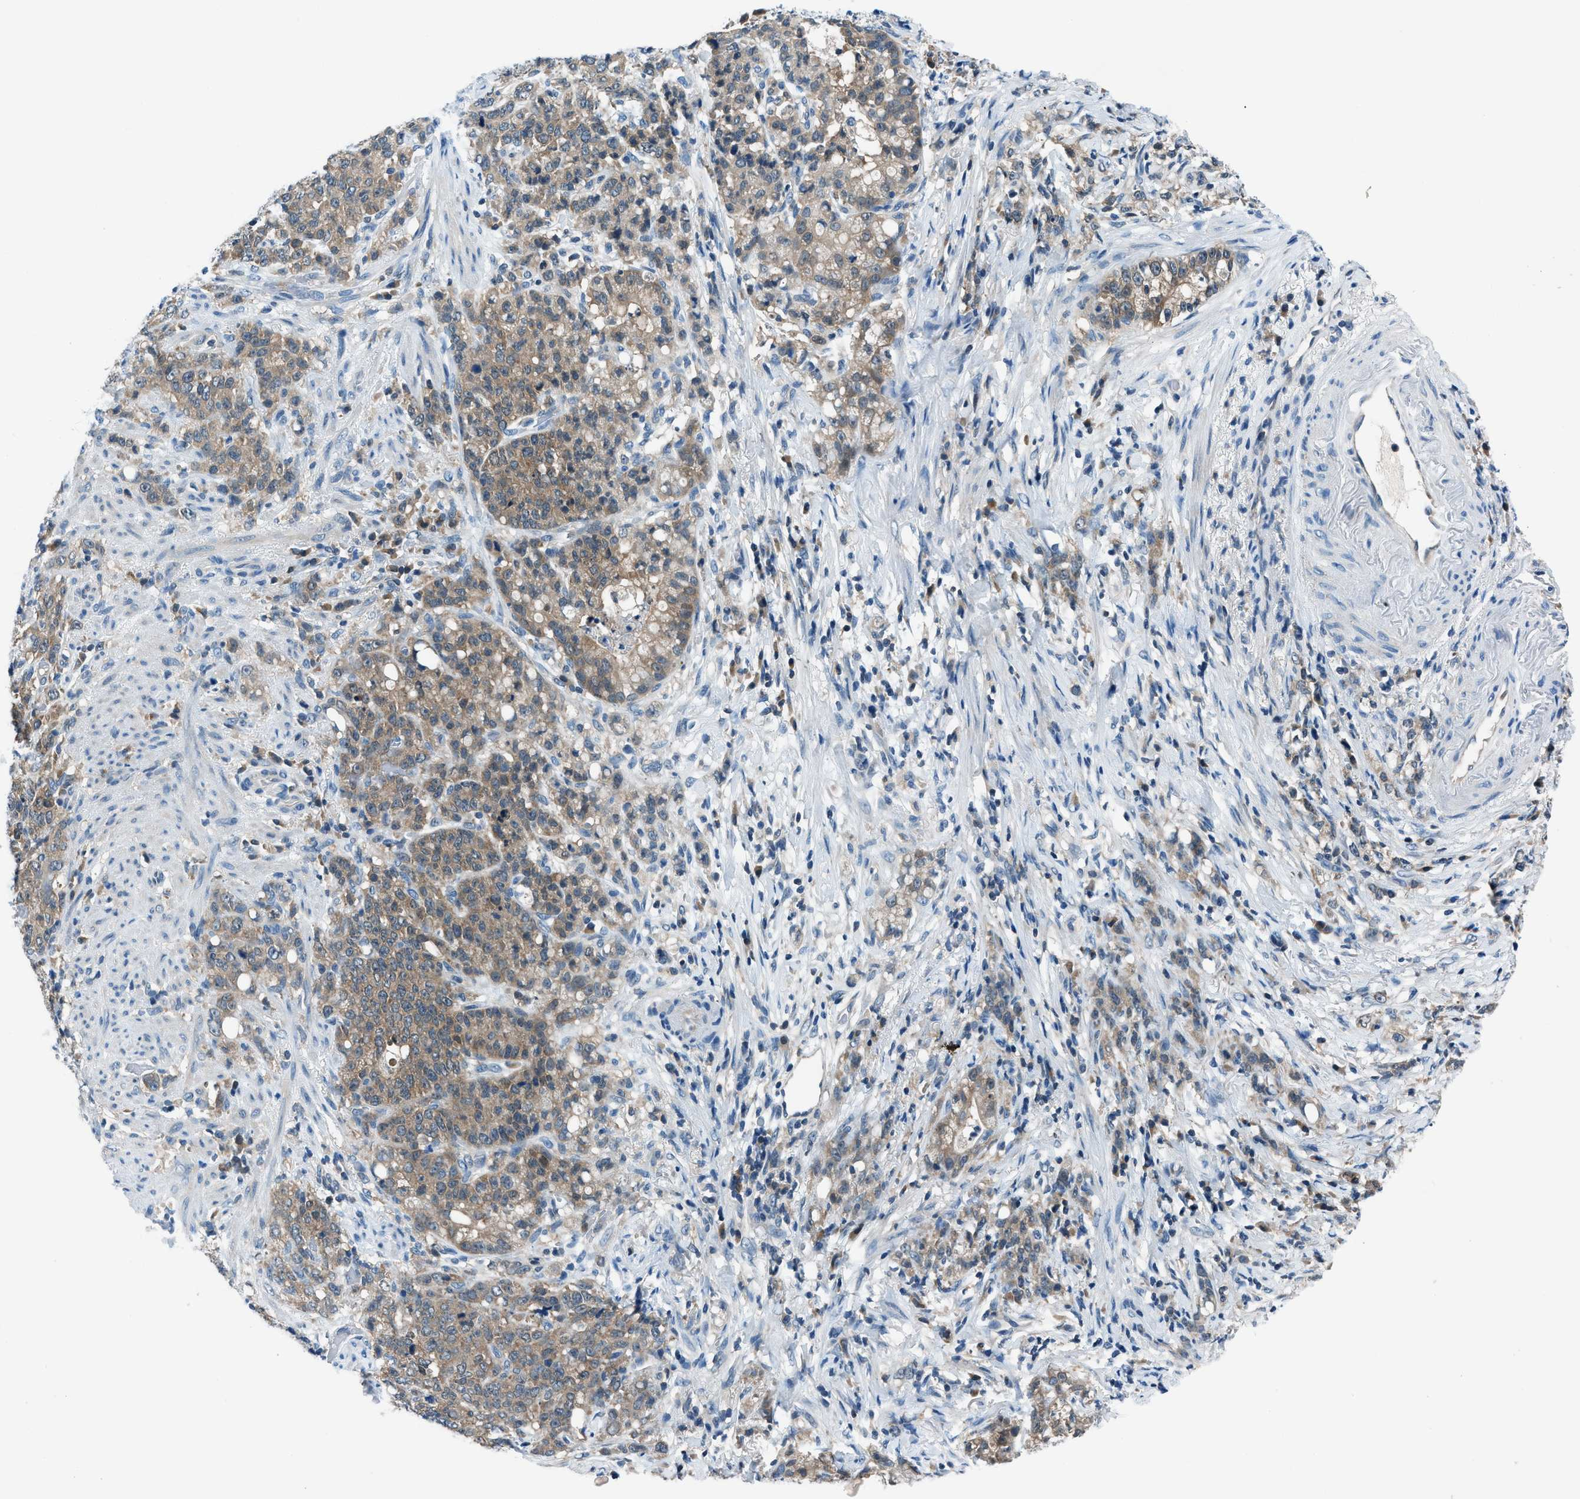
{"staining": {"intensity": "moderate", "quantity": ">75%", "location": "cytoplasmic/membranous"}, "tissue": "stomach cancer", "cell_type": "Tumor cells", "image_type": "cancer", "snomed": [{"axis": "morphology", "description": "Adenocarcinoma, NOS"}, {"axis": "topography", "description": "Stomach, lower"}], "caption": "Stomach adenocarcinoma tissue shows moderate cytoplasmic/membranous positivity in approximately >75% of tumor cells, visualized by immunohistochemistry.", "gene": "ACP1", "patient": {"sex": "male", "age": 88}}